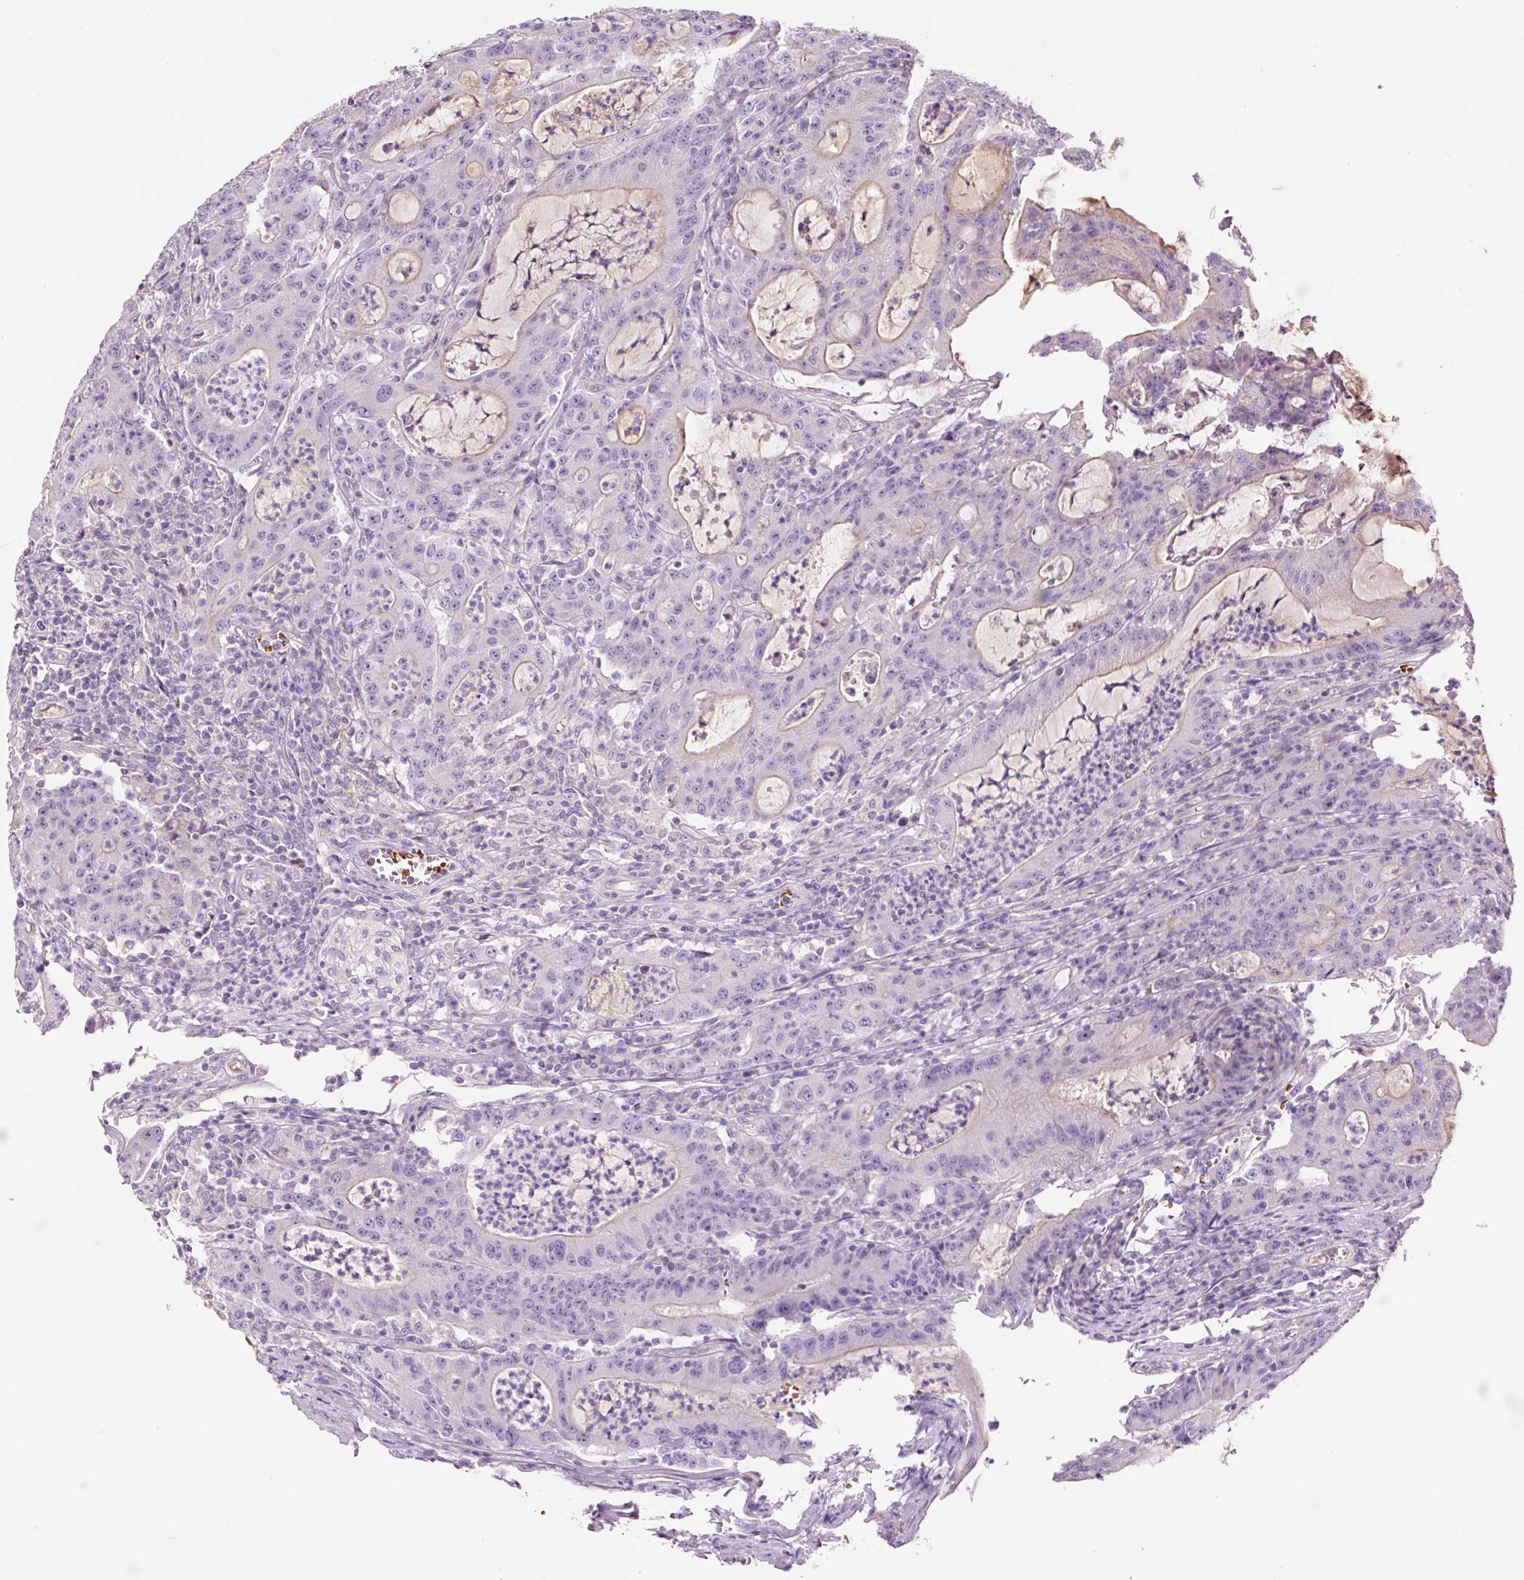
{"staining": {"intensity": "negative", "quantity": "none", "location": "none"}, "tissue": "colorectal cancer", "cell_type": "Tumor cells", "image_type": "cancer", "snomed": [{"axis": "morphology", "description": "Adenocarcinoma, NOS"}, {"axis": "topography", "description": "Colon"}], "caption": "The immunohistochemistry (IHC) photomicrograph has no significant positivity in tumor cells of colorectal cancer (adenocarcinoma) tissue.", "gene": "TMEM235", "patient": {"sex": "male", "age": 83}}